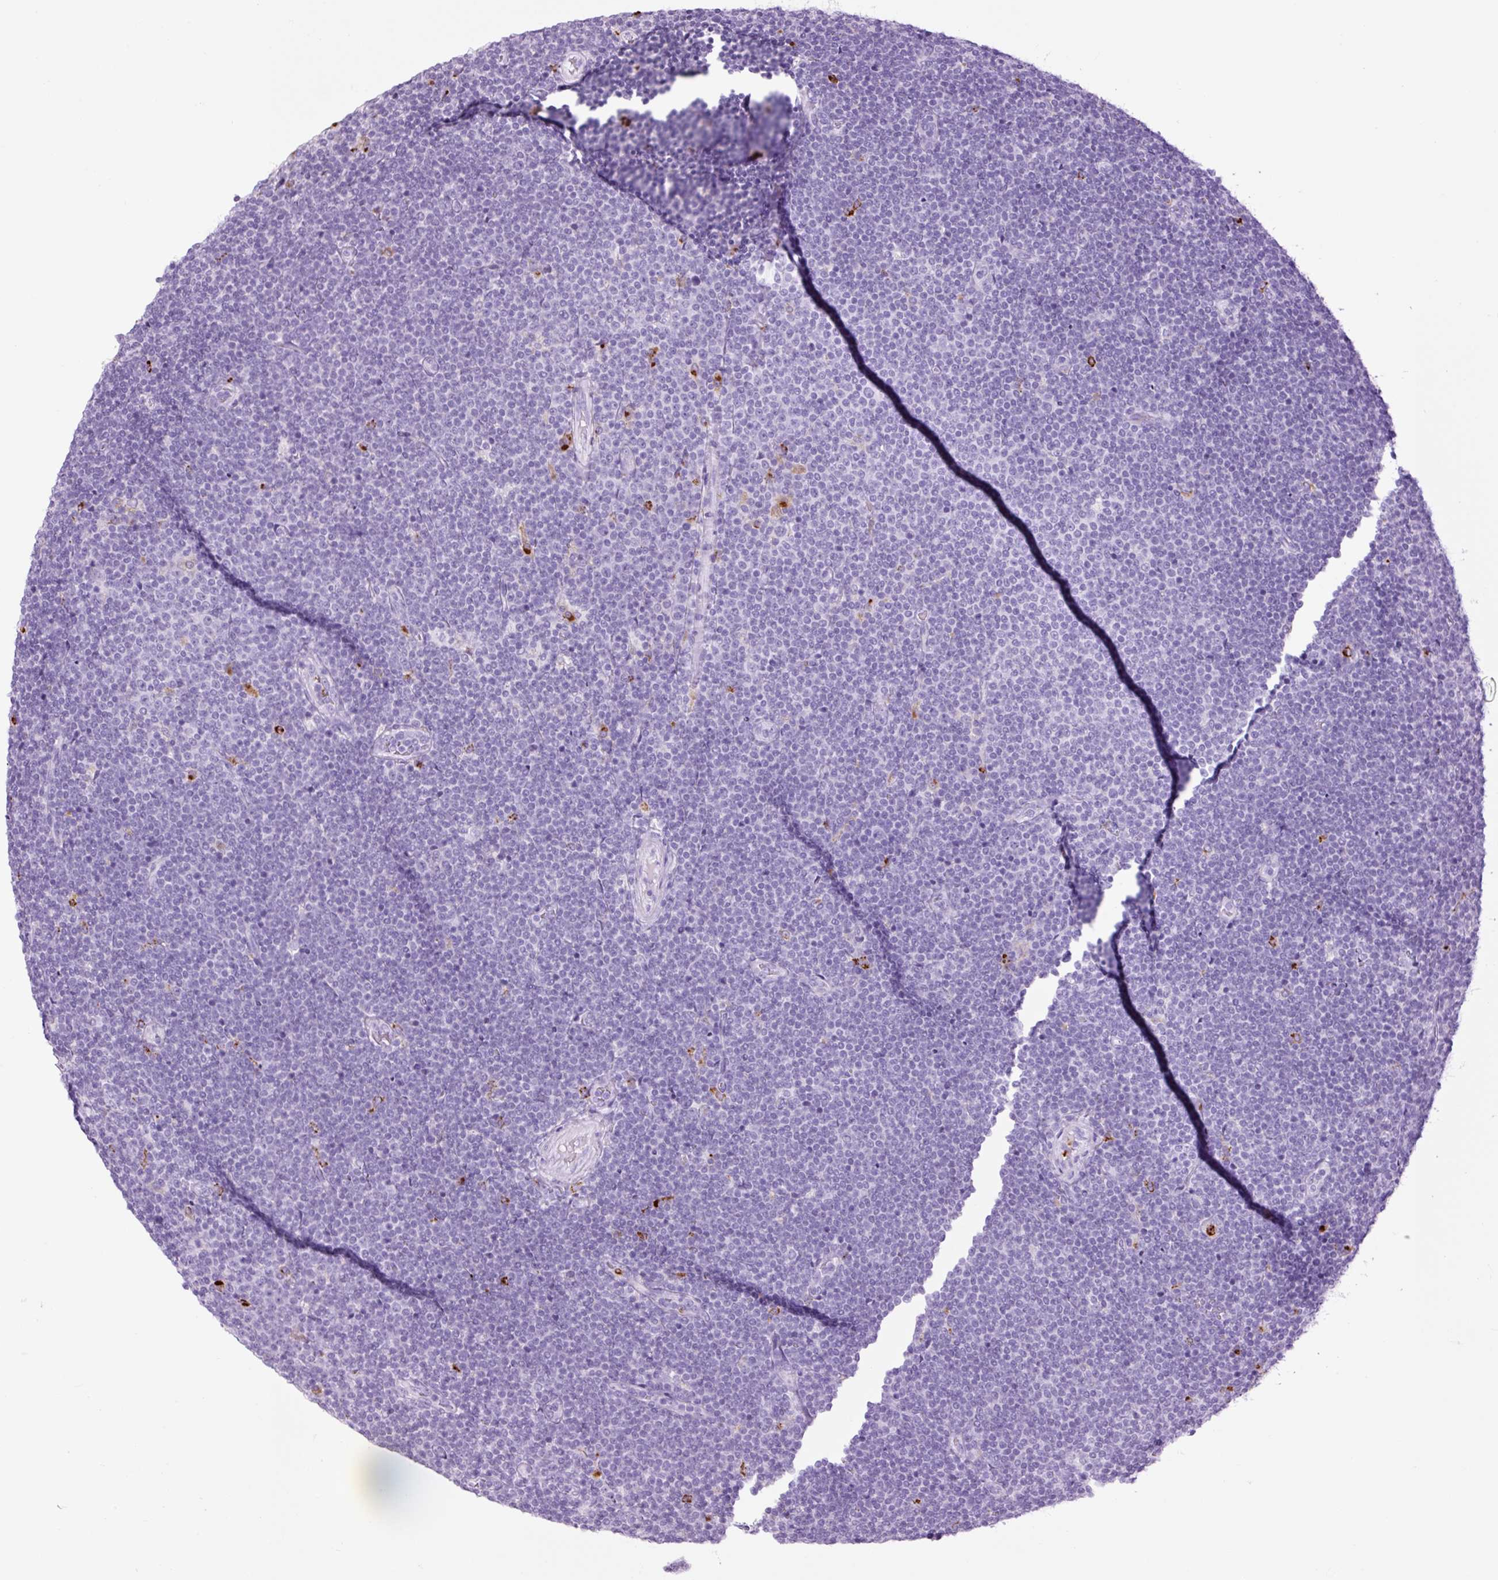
{"staining": {"intensity": "negative", "quantity": "none", "location": "none"}, "tissue": "lymphoma", "cell_type": "Tumor cells", "image_type": "cancer", "snomed": [{"axis": "morphology", "description": "Malignant lymphoma, non-Hodgkin's type, Low grade"}, {"axis": "topography", "description": "Lymph node"}], "caption": "An IHC photomicrograph of lymphoma is shown. There is no staining in tumor cells of lymphoma.", "gene": "LYZ", "patient": {"sex": "male", "age": 48}}